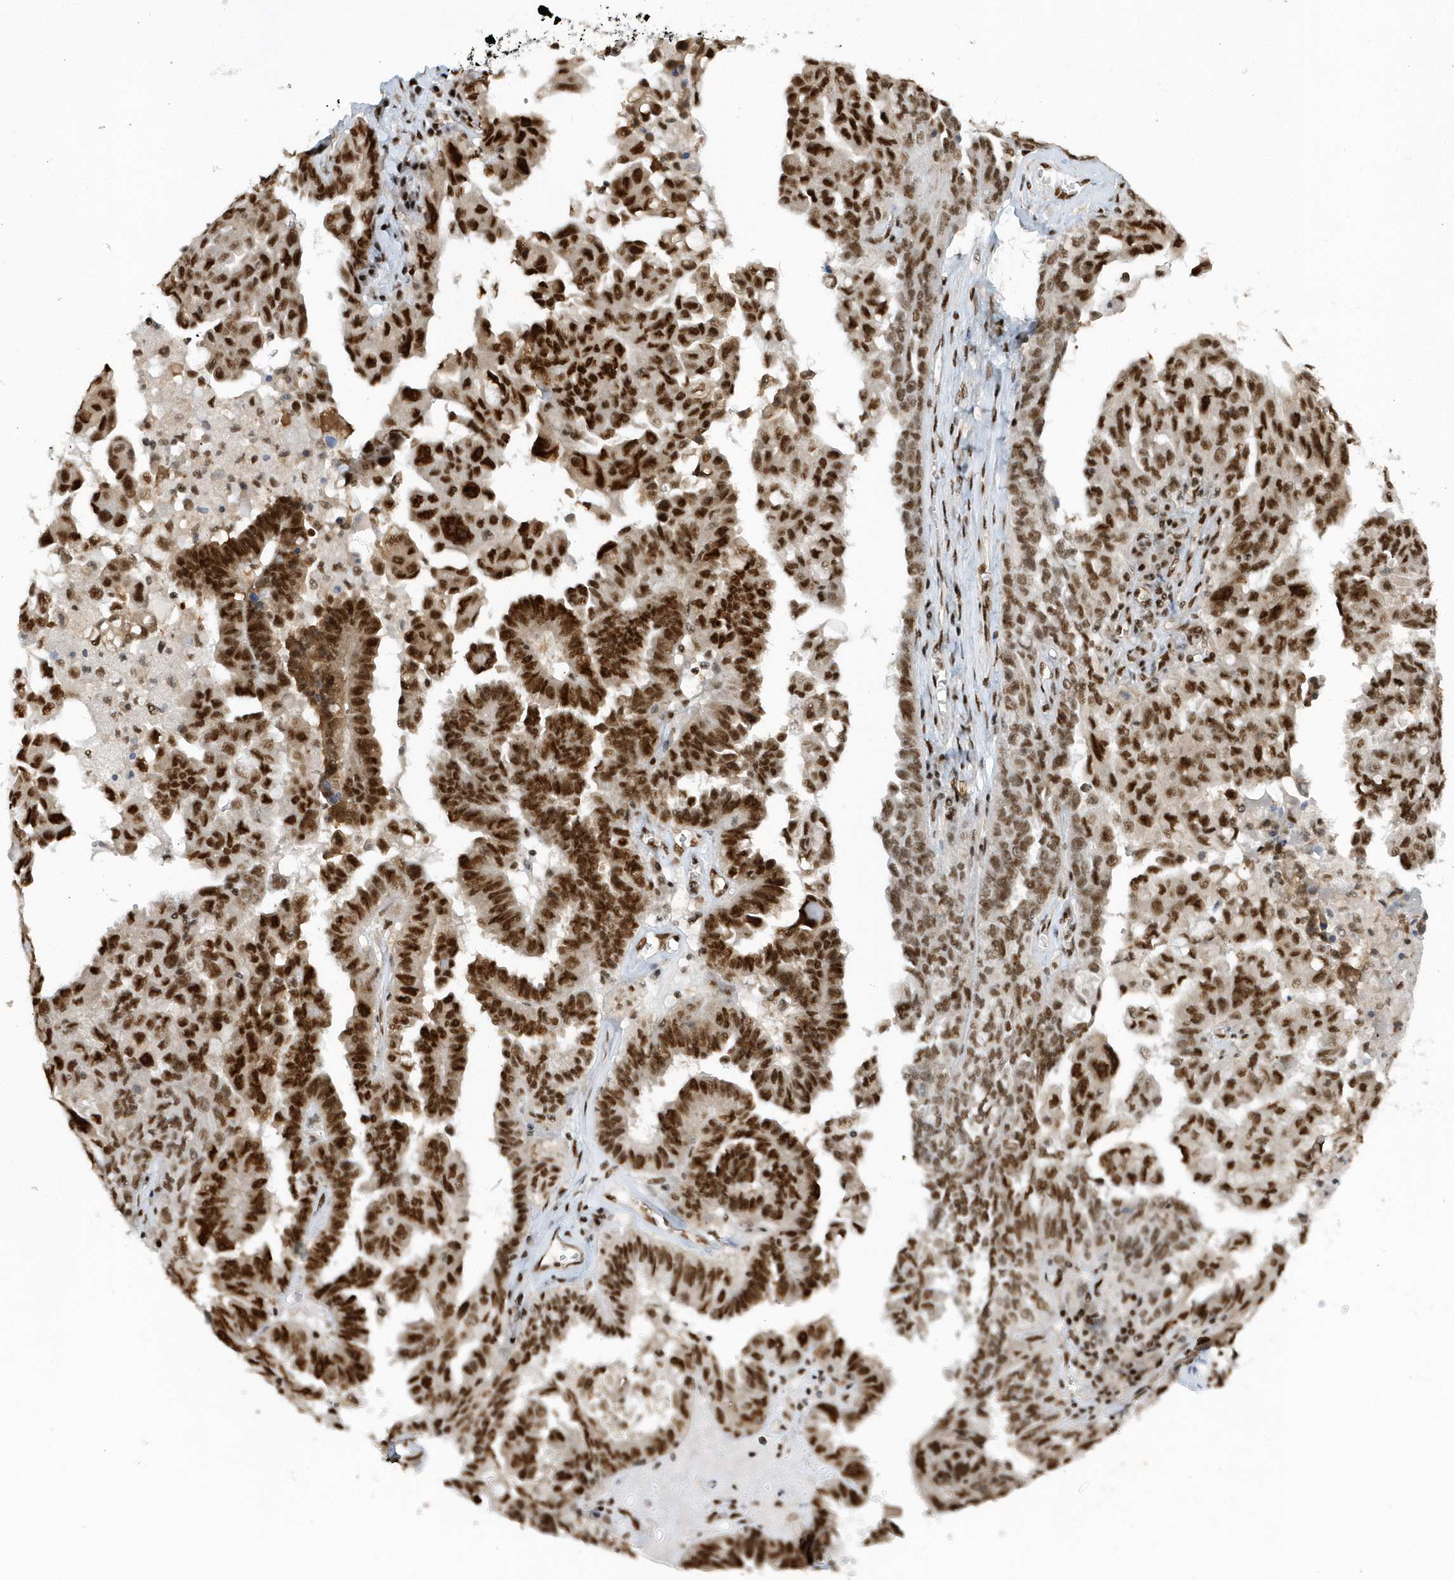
{"staining": {"intensity": "strong", "quantity": ">75%", "location": "nuclear"}, "tissue": "ovarian cancer", "cell_type": "Tumor cells", "image_type": "cancer", "snomed": [{"axis": "morphology", "description": "Carcinoma, endometroid"}, {"axis": "topography", "description": "Ovary"}], "caption": "The image displays a brown stain indicating the presence of a protein in the nuclear of tumor cells in ovarian cancer. (Brightfield microscopy of DAB IHC at high magnification).", "gene": "SEPHS1", "patient": {"sex": "female", "age": 62}}